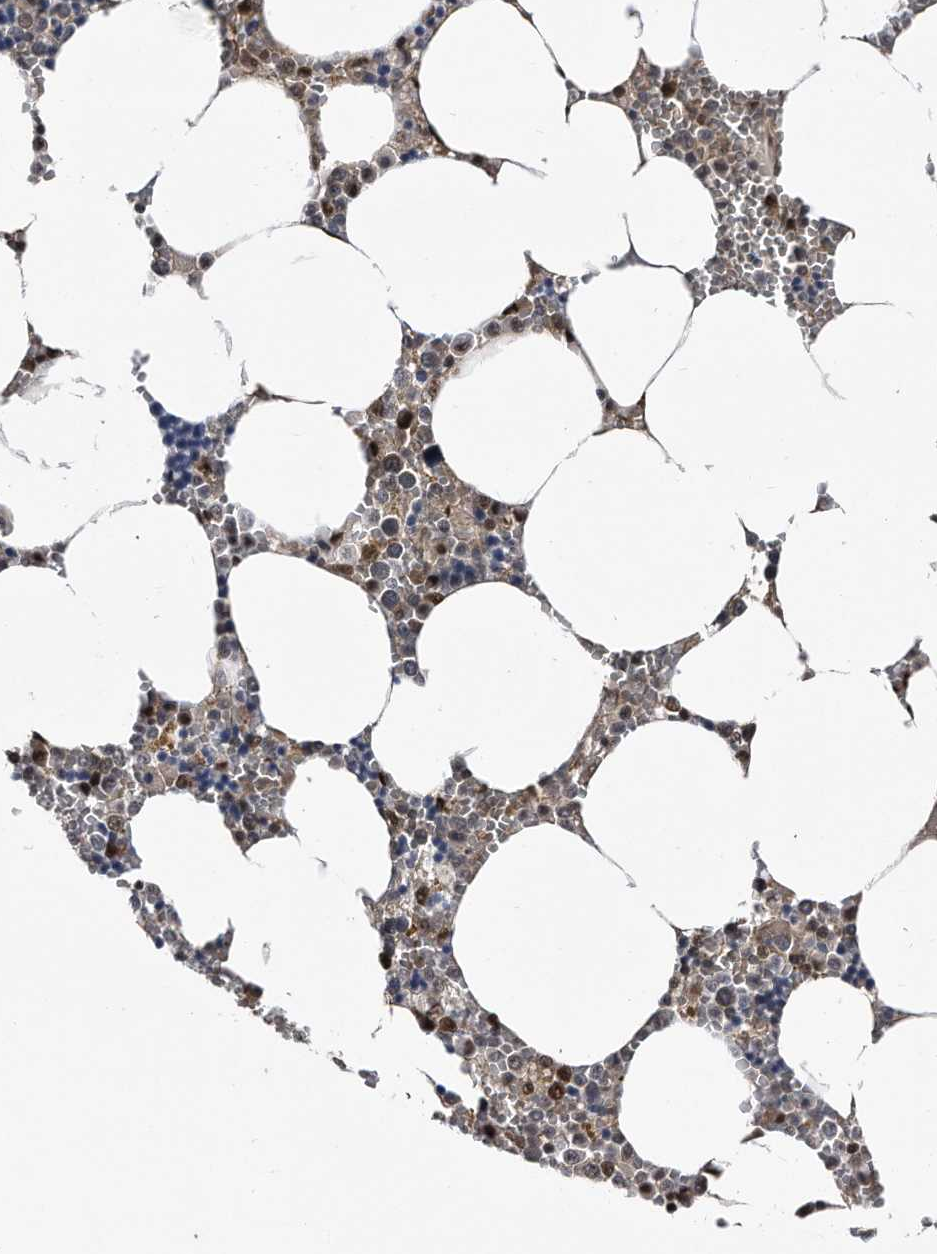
{"staining": {"intensity": "moderate", "quantity": "<25%", "location": "nuclear"}, "tissue": "bone marrow", "cell_type": "Hematopoietic cells", "image_type": "normal", "snomed": [{"axis": "morphology", "description": "Normal tissue, NOS"}, {"axis": "topography", "description": "Bone marrow"}], "caption": "Immunohistochemical staining of normal bone marrow demonstrates <25% levels of moderate nuclear protein positivity in about <25% of hematopoietic cells. The staining was performed using DAB to visualize the protein expression in brown, while the nuclei were stained in blue with hematoxylin (Magnification: 20x).", "gene": "RAD23B", "patient": {"sex": "male", "age": 70}}